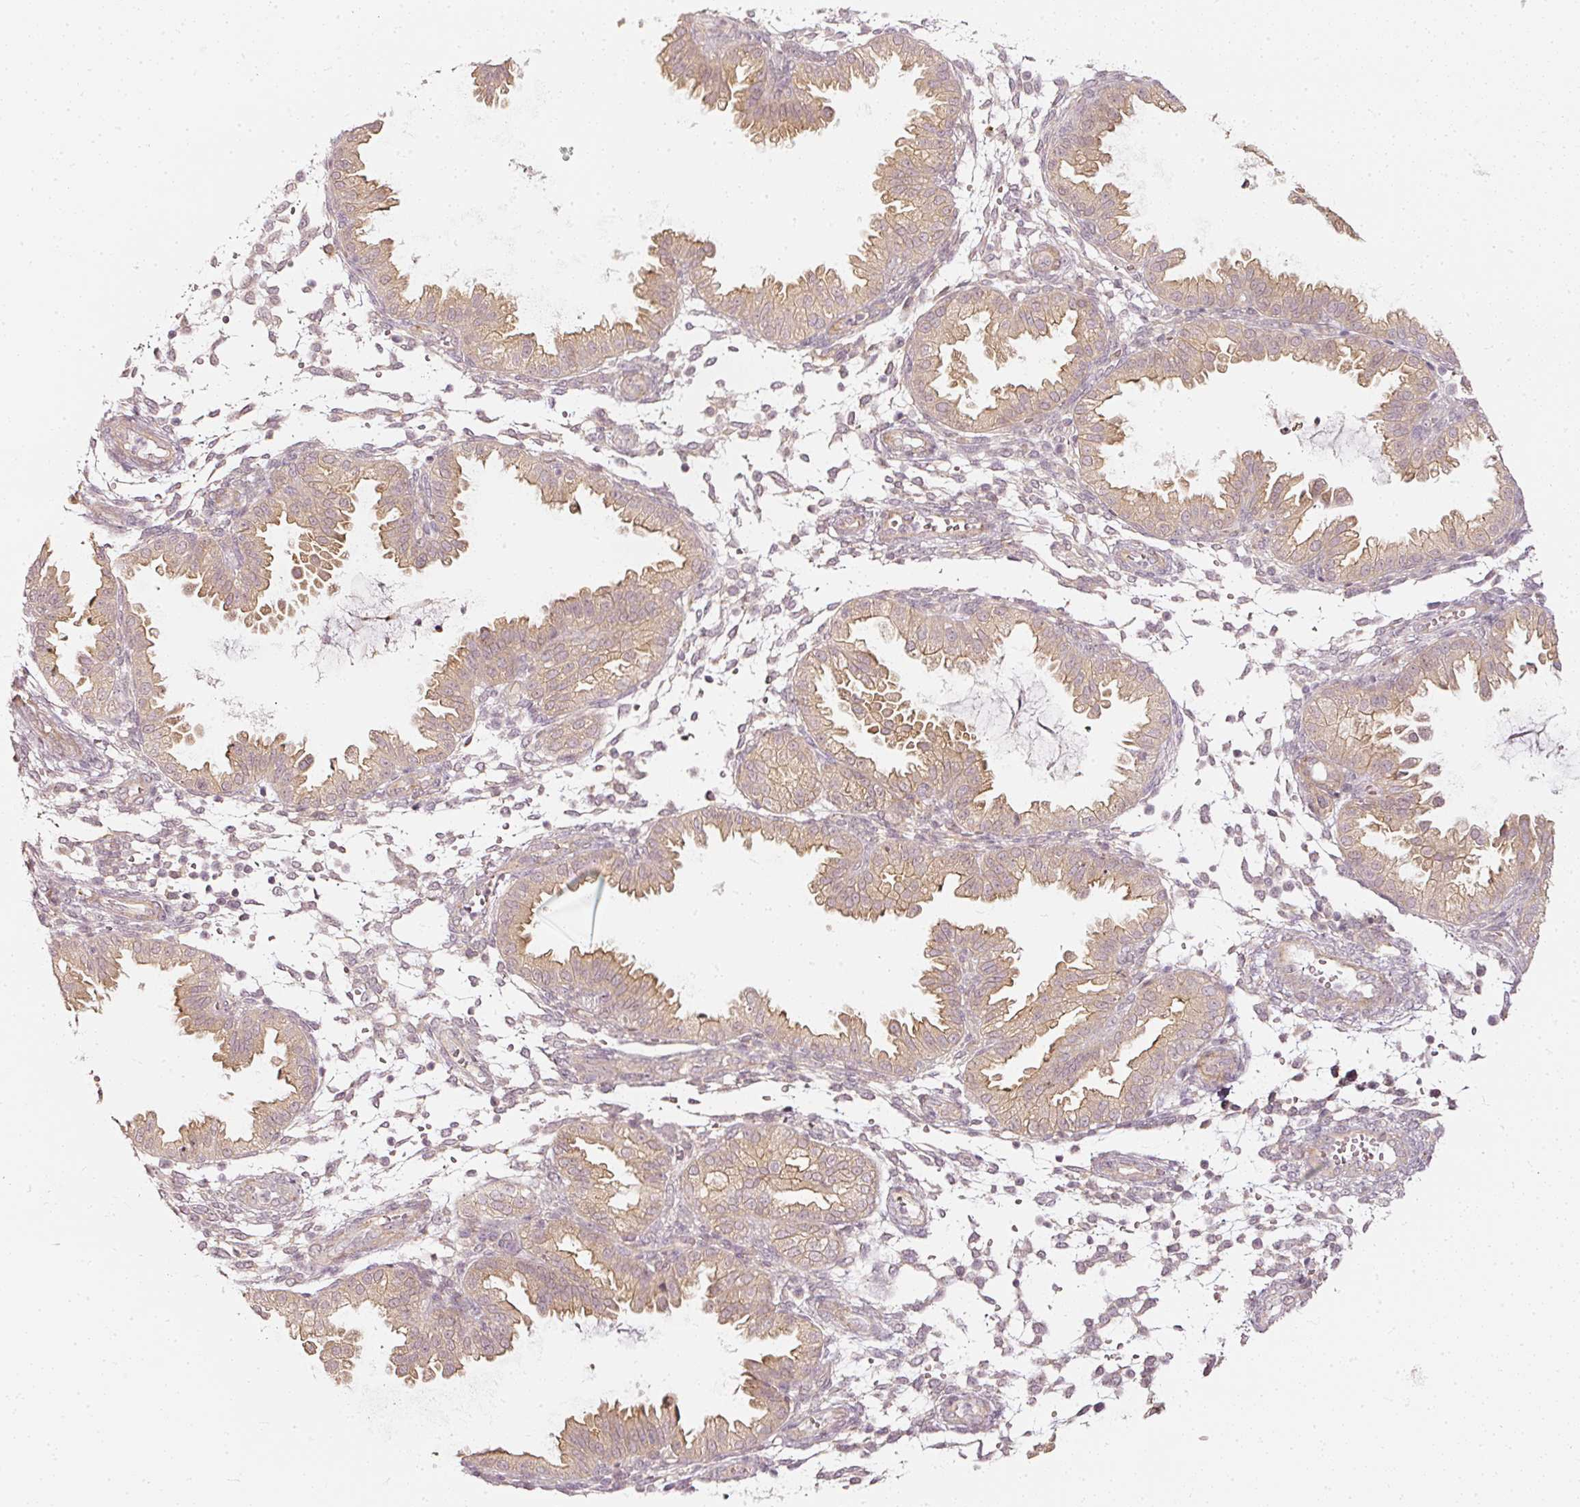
{"staining": {"intensity": "negative", "quantity": "none", "location": "none"}, "tissue": "endometrium", "cell_type": "Cells in endometrial stroma", "image_type": "normal", "snomed": [{"axis": "morphology", "description": "Normal tissue, NOS"}, {"axis": "topography", "description": "Endometrium"}], "caption": "An IHC histopathology image of benign endometrium is shown. There is no staining in cells in endometrial stroma of endometrium. (IHC, brightfield microscopy, high magnification).", "gene": "DRD2", "patient": {"sex": "female", "age": 33}}